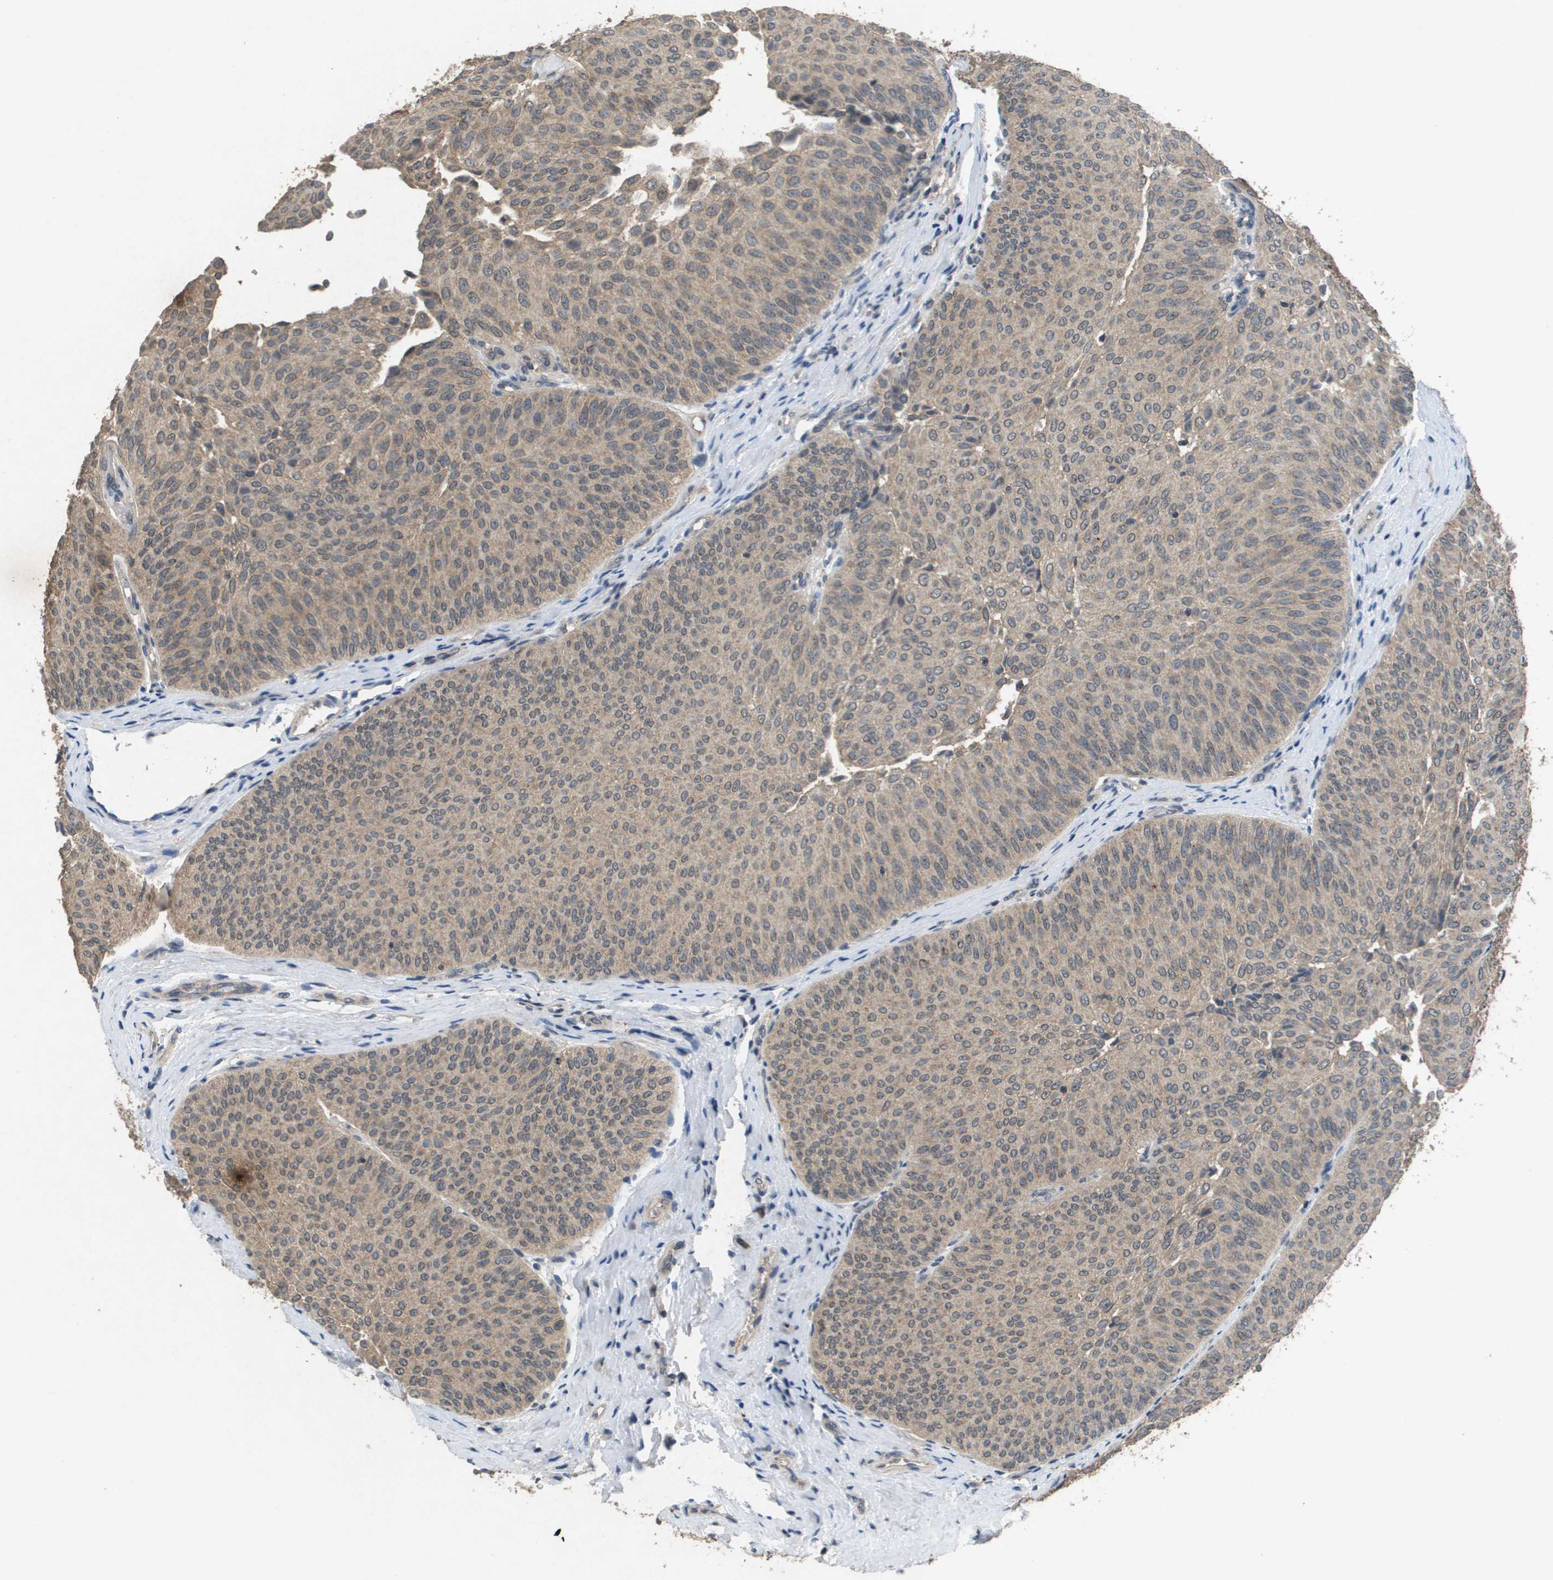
{"staining": {"intensity": "weak", "quantity": ">75%", "location": "cytoplasmic/membranous"}, "tissue": "urothelial cancer", "cell_type": "Tumor cells", "image_type": "cancer", "snomed": [{"axis": "morphology", "description": "Urothelial carcinoma, Low grade"}, {"axis": "topography", "description": "Urinary bladder"}], "caption": "Immunohistochemistry (IHC) image of urothelial cancer stained for a protein (brown), which demonstrates low levels of weak cytoplasmic/membranous positivity in about >75% of tumor cells.", "gene": "PROC", "patient": {"sex": "female", "age": 60}}